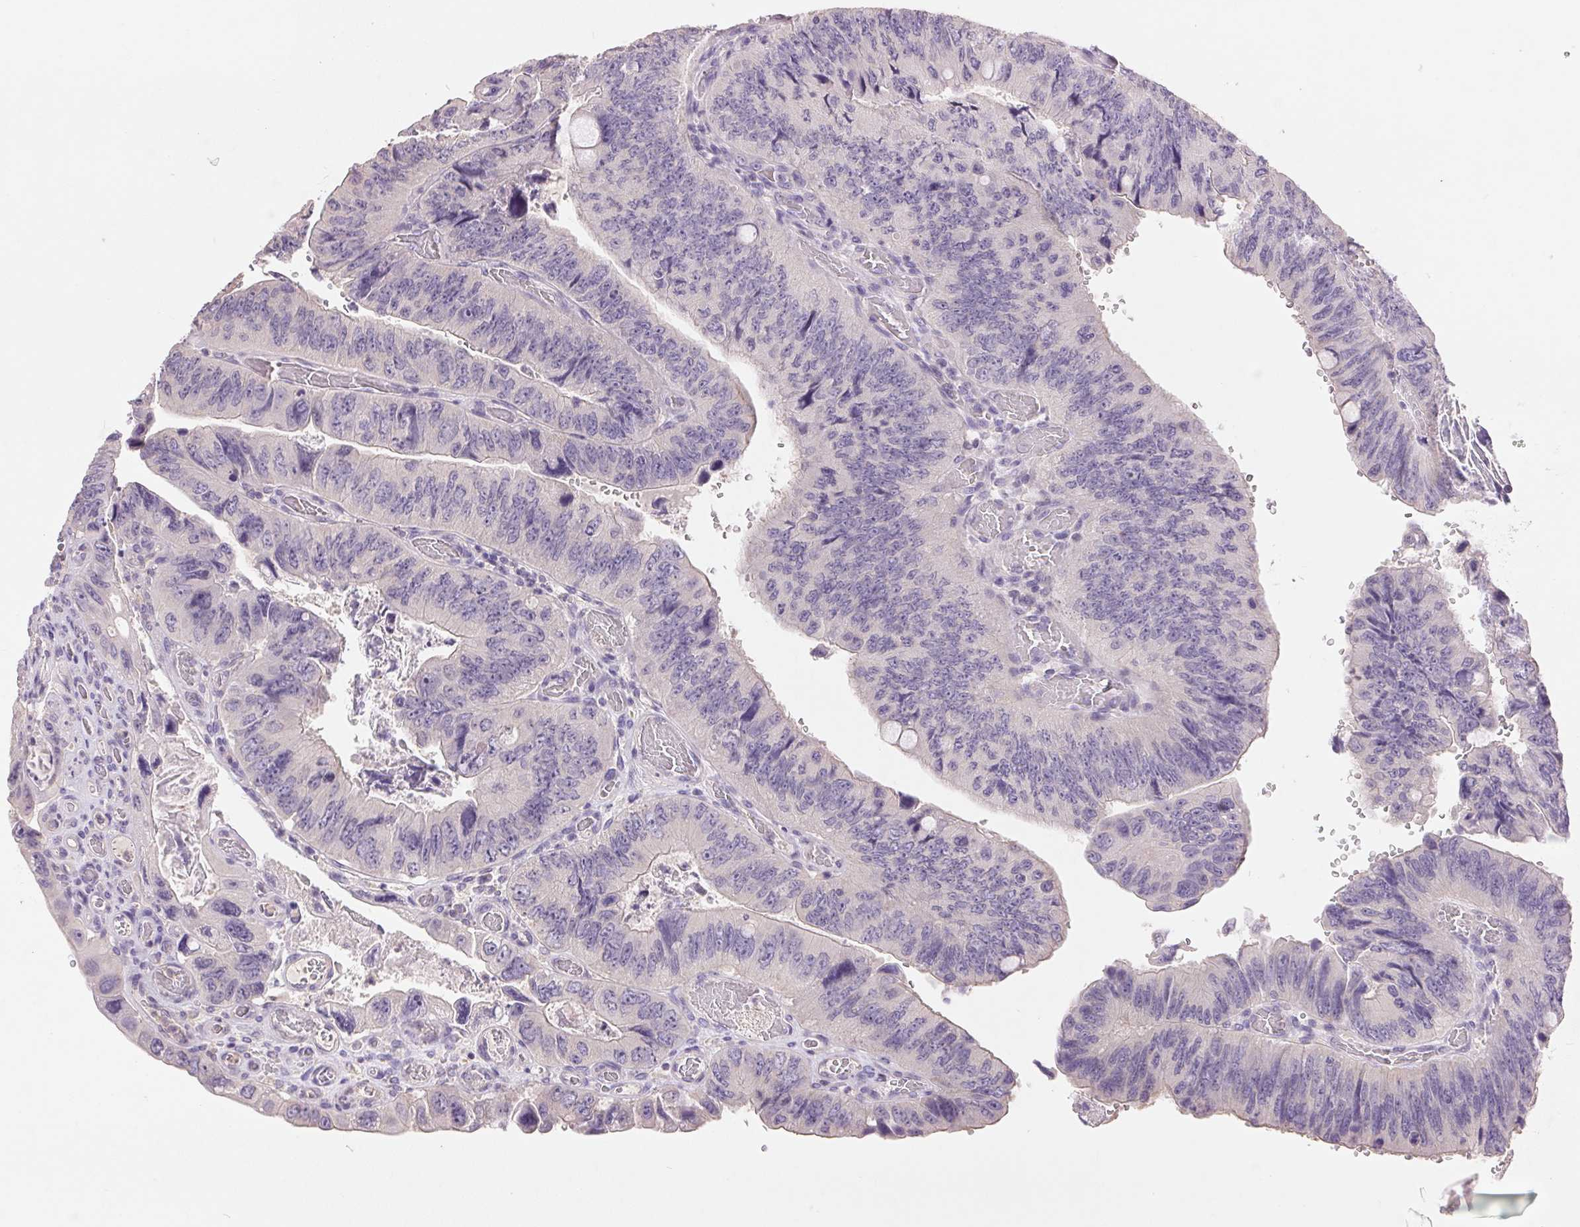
{"staining": {"intensity": "negative", "quantity": "none", "location": "none"}, "tissue": "colorectal cancer", "cell_type": "Tumor cells", "image_type": "cancer", "snomed": [{"axis": "morphology", "description": "Adenocarcinoma, NOS"}, {"axis": "topography", "description": "Colon"}], "caption": "Immunohistochemical staining of human colorectal cancer (adenocarcinoma) shows no significant positivity in tumor cells.", "gene": "FXYD4", "patient": {"sex": "female", "age": 84}}